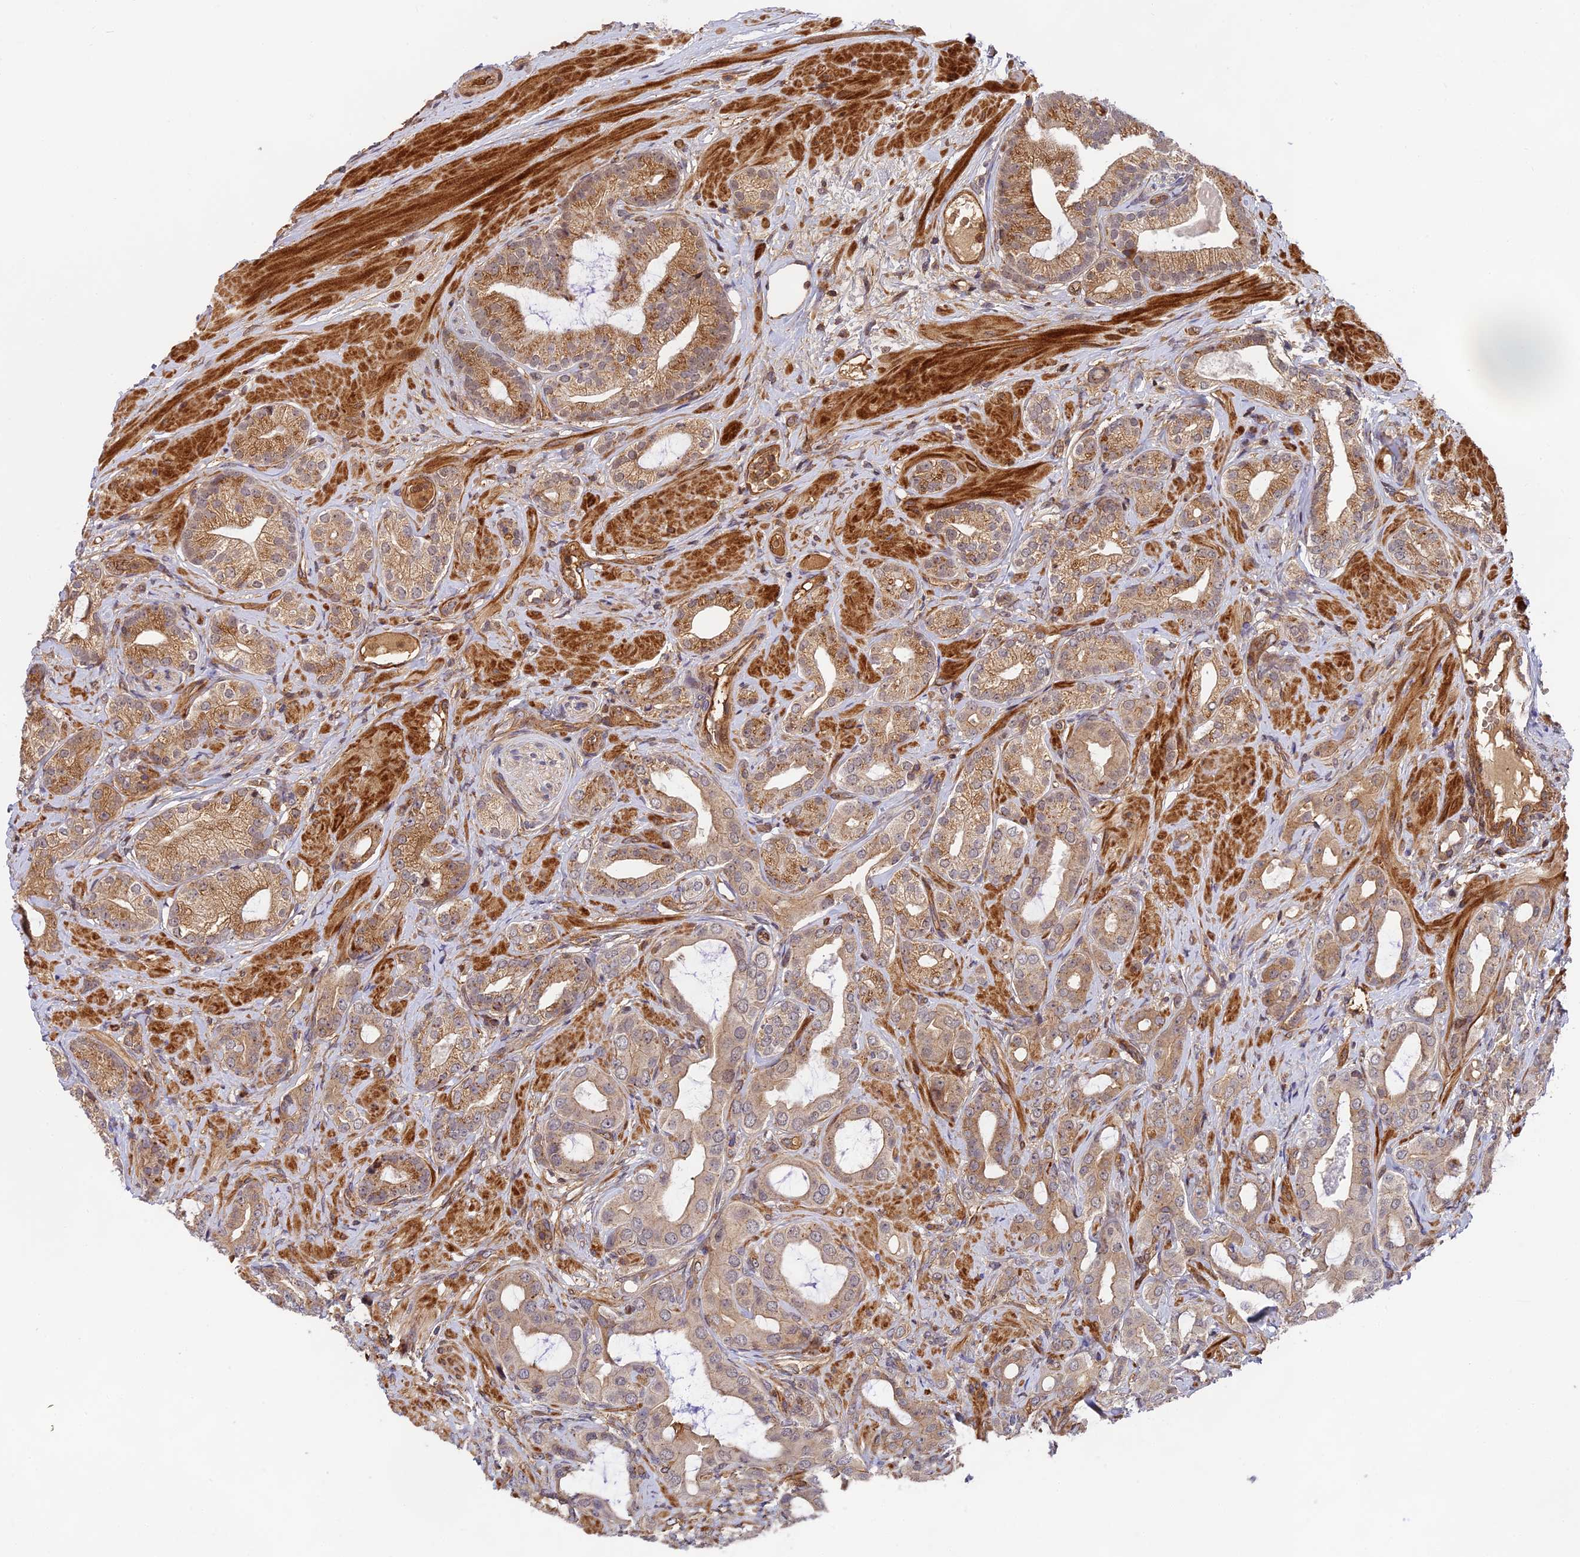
{"staining": {"intensity": "moderate", "quantity": "25%-75%", "location": "cytoplasmic/membranous"}, "tissue": "prostate cancer", "cell_type": "Tumor cells", "image_type": "cancer", "snomed": [{"axis": "morphology", "description": "Adenocarcinoma, Low grade"}, {"axis": "topography", "description": "Prostate"}], "caption": "Prostate cancer (adenocarcinoma (low-grade)) stained with DAB immunohistochemistry demonstrates medium levels of moderate cytoplasmic/membranous staining in about 25%-75% of tumor cells. (Brightfield microscopy of DAB IHC at high magnification).", "gene": "OSBPL1A", "patient": {"sex": "male", "age": 57}}